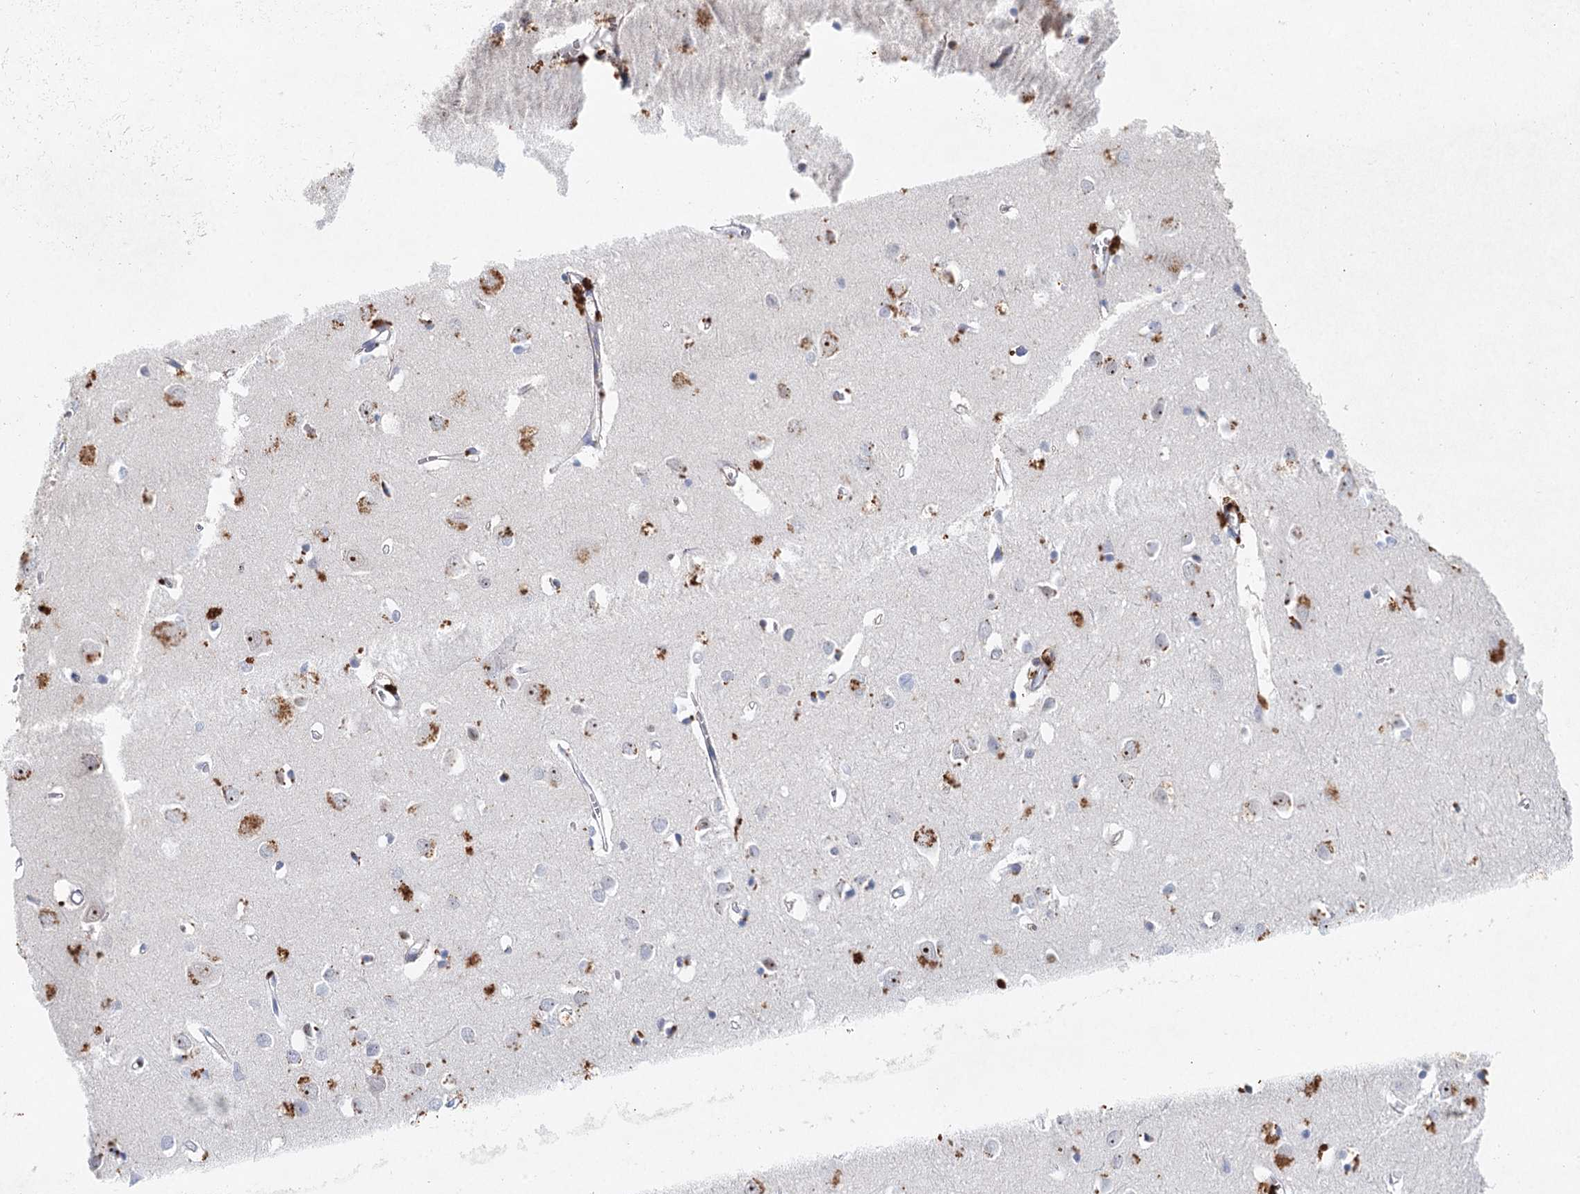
{"staining": {"intensity": "negative", "quantity": "none", "location": "none"}, "tissue": "cerebral cortex", "cell_type": "Endothelial cells", "image_type": "normal", "snomed": [{"axis": "morphology", "description": "Normal tissue, NOS"}, {"axis": "topography", "description": "Cerebral cortex"}], "caption": "Immunohistochemical staining of unremarkable cerebral cortex shows no significant expression in endothelial cells. (DAB immunohistochemistry (IHC), high magnification).", "gene": "XPO6", "patient": {"sex": "female", "age": 64}}